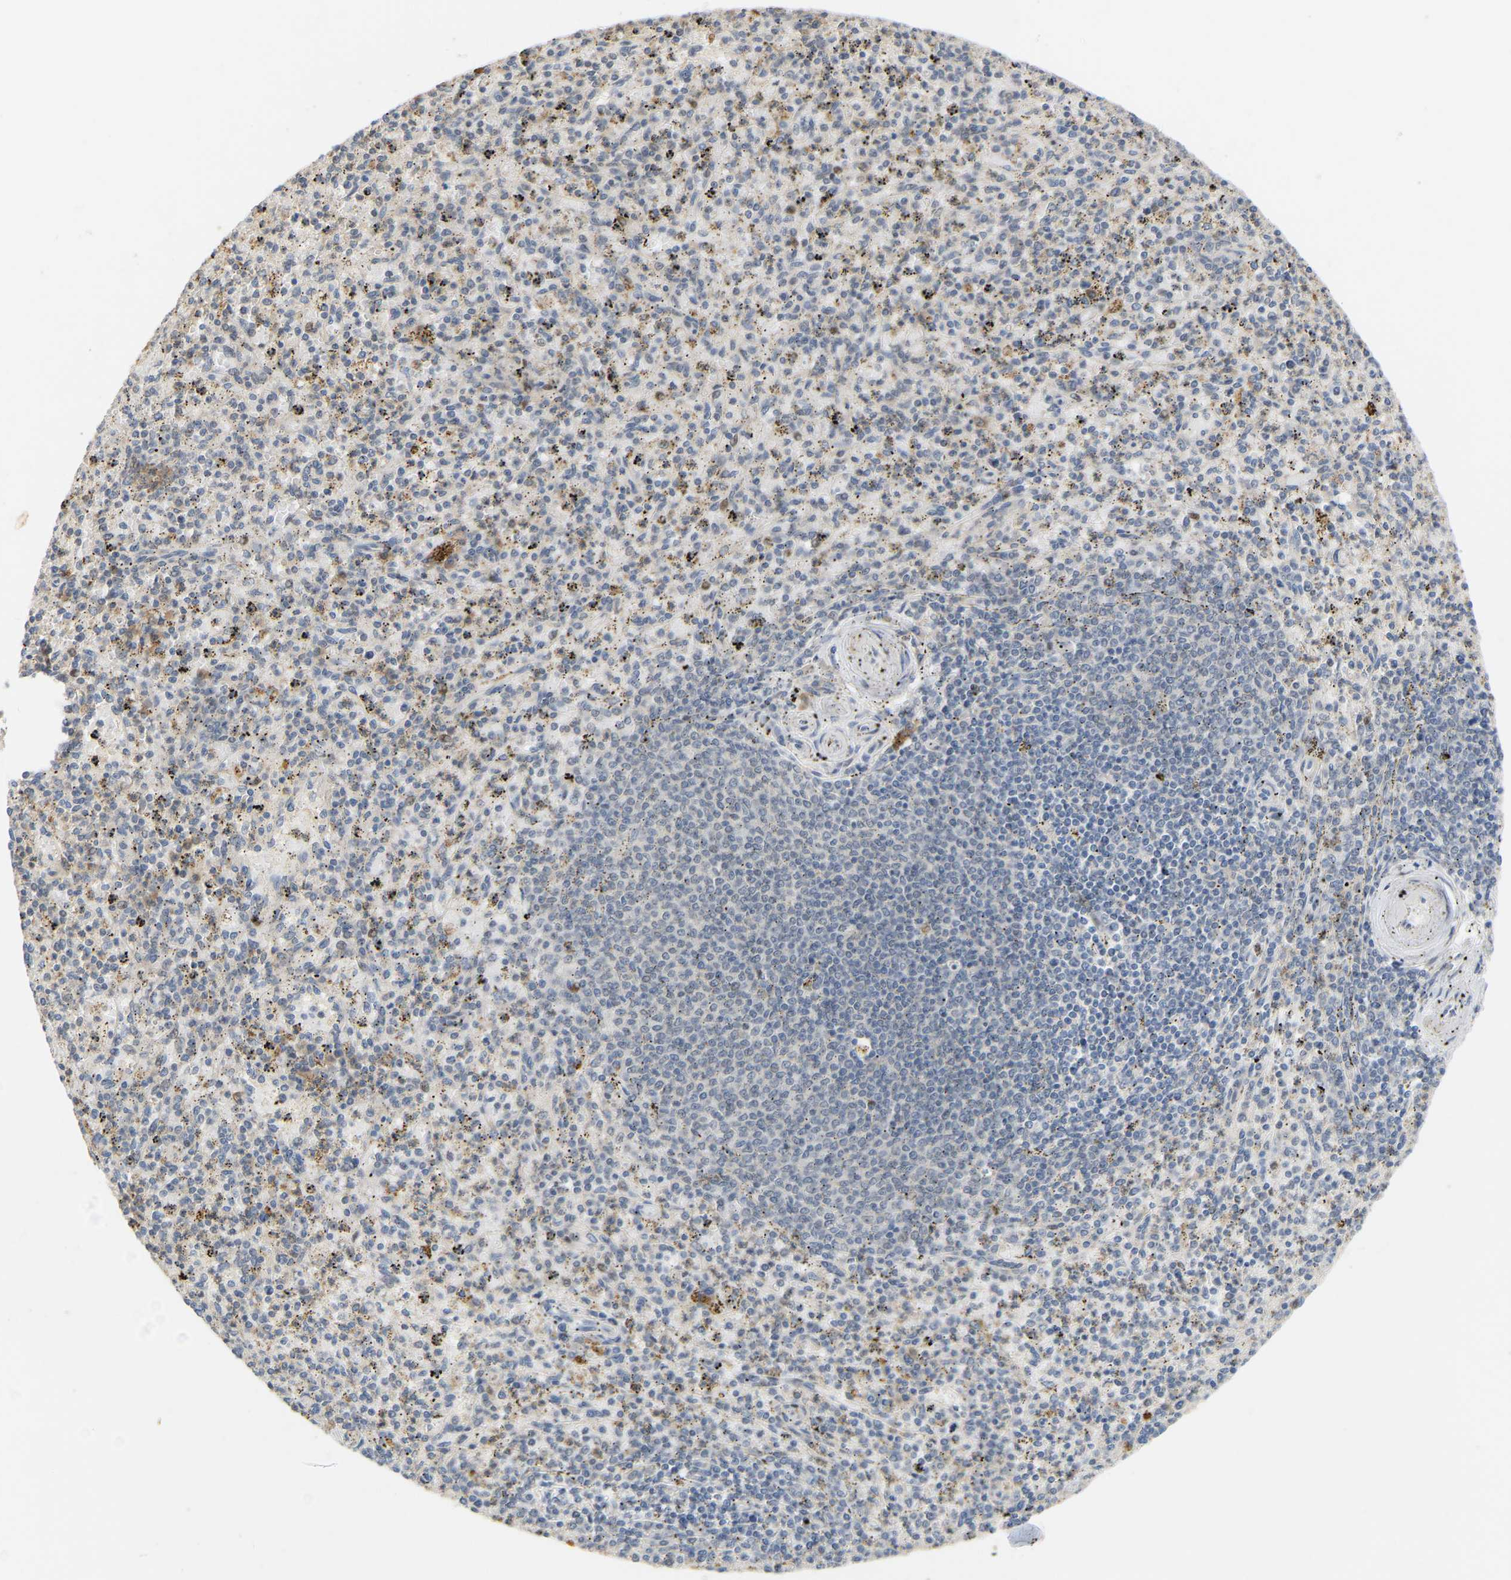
{"staining": {"intensity": "weak", "quantity": "<25%", "location": "cytoplasmic/membranous"}, "tissue": "spleen", "cell_type": "Cells in red pulp", "image_type": "normal", "snomed": [{"axis": "morphology", "description": "Normal tissue, NOS"}, {"axis": "topography", "description": "Spleen"}], "caption": "DAB immunohistochemical staining of benign spleen exhibits no significant staining in cells in red pulp.", "gene": "PTPN4", "patient": {"sex": "male", "age": 72}}